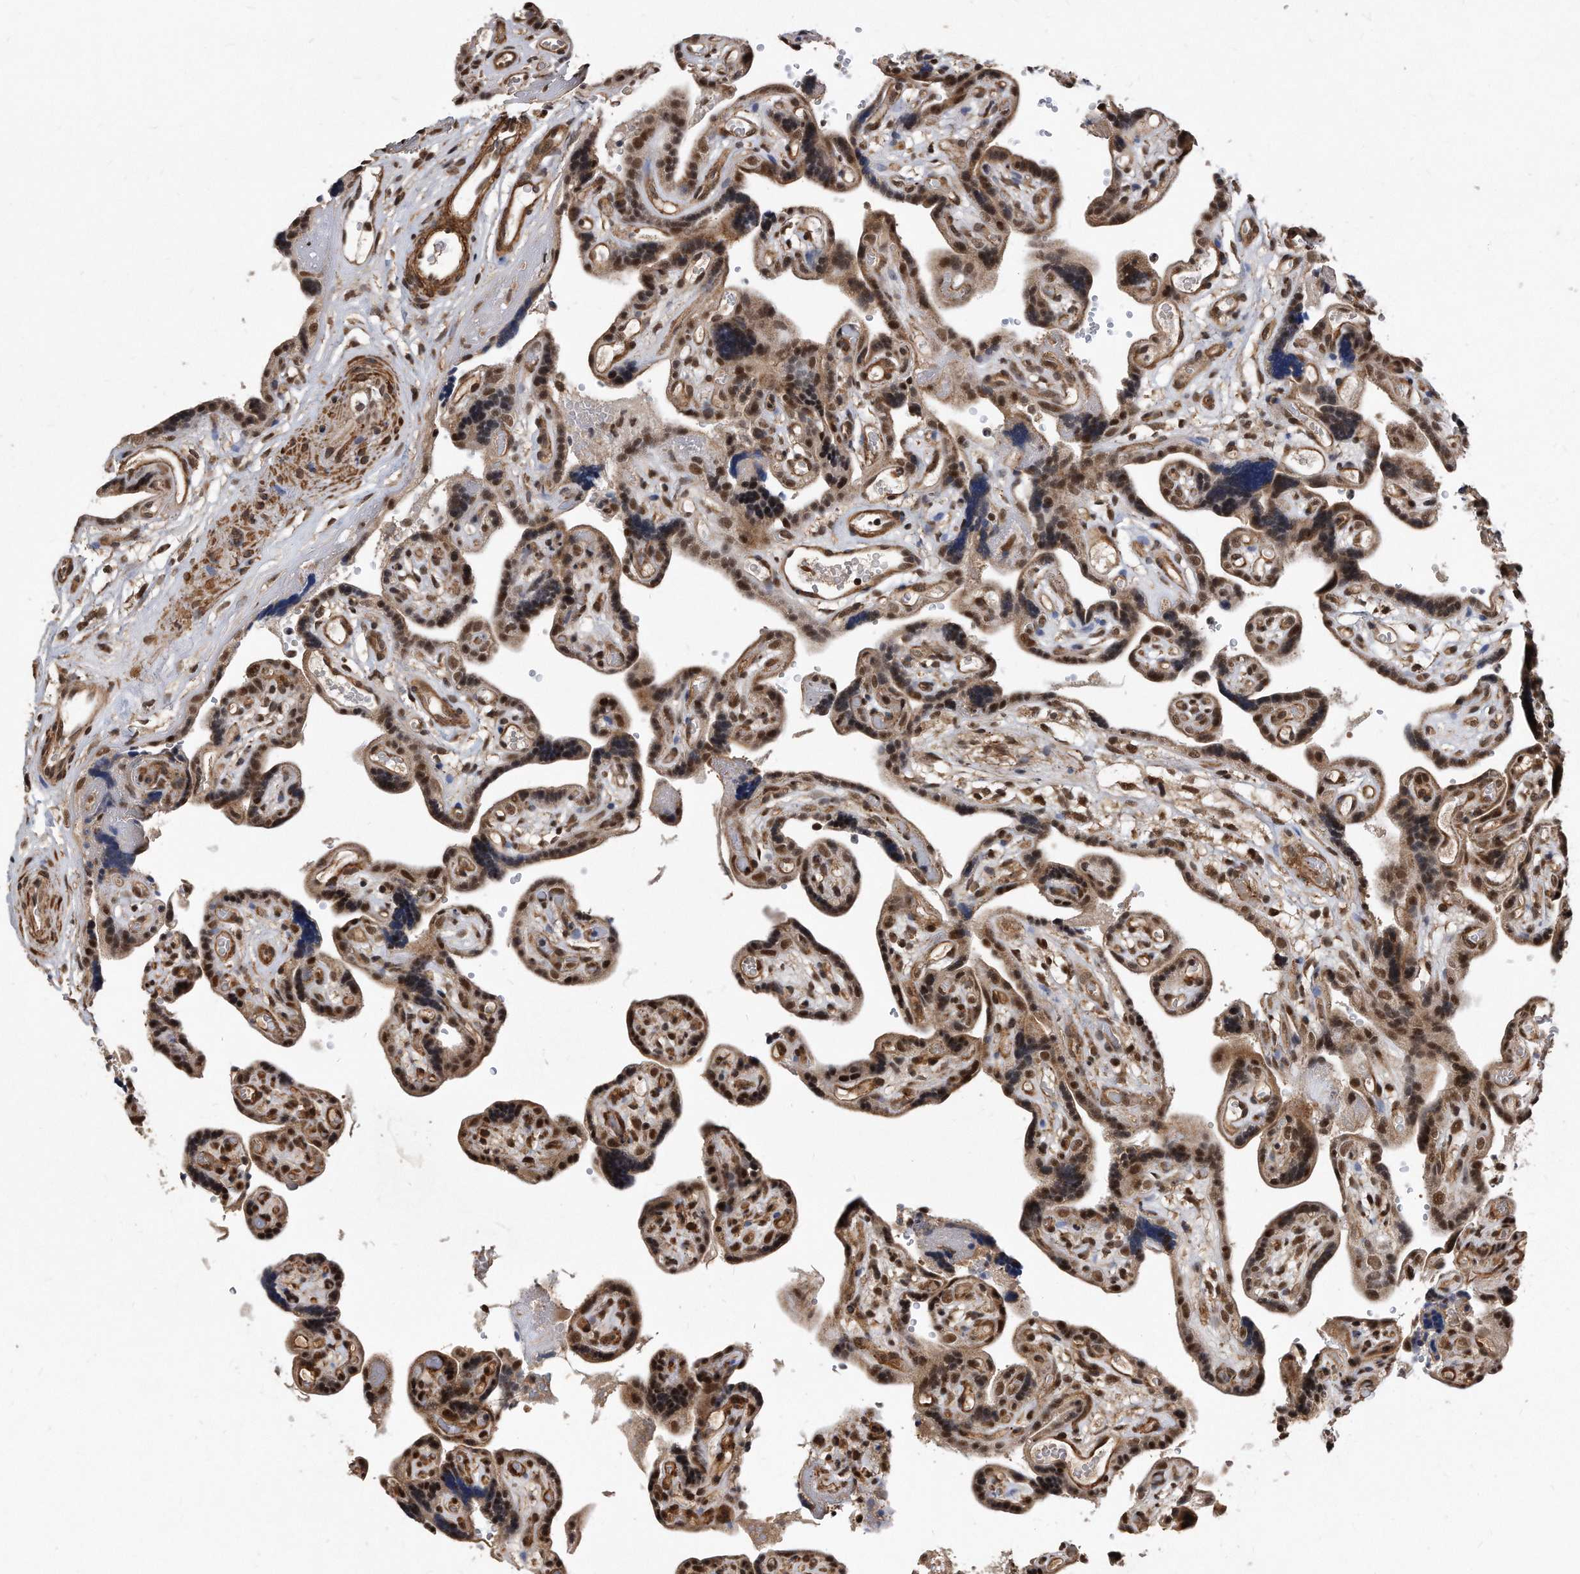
{"staining": {"intensity": "strong", "quantity": "25%-75%", "location": "cytoplasmic/membranous,nuclear"}, "tissue": "placenta", "cell_type": "Decidual cells", "image_type": "normal", "snomed": [{"axis": "morphology", "description": "Normal tissue, NOS"}, {"axis": "topography", "description": "Placenta"}], "caption": "A brown stain highlights strong cytoplasmic/membranous,nuclear expression of a protein in decidual cells of unremarkable placenta. The protein is shown in brown color, while the nuclei are stained blue.", "gene": "DUSP22", "patient": {"sex": "female", "age": 30}}